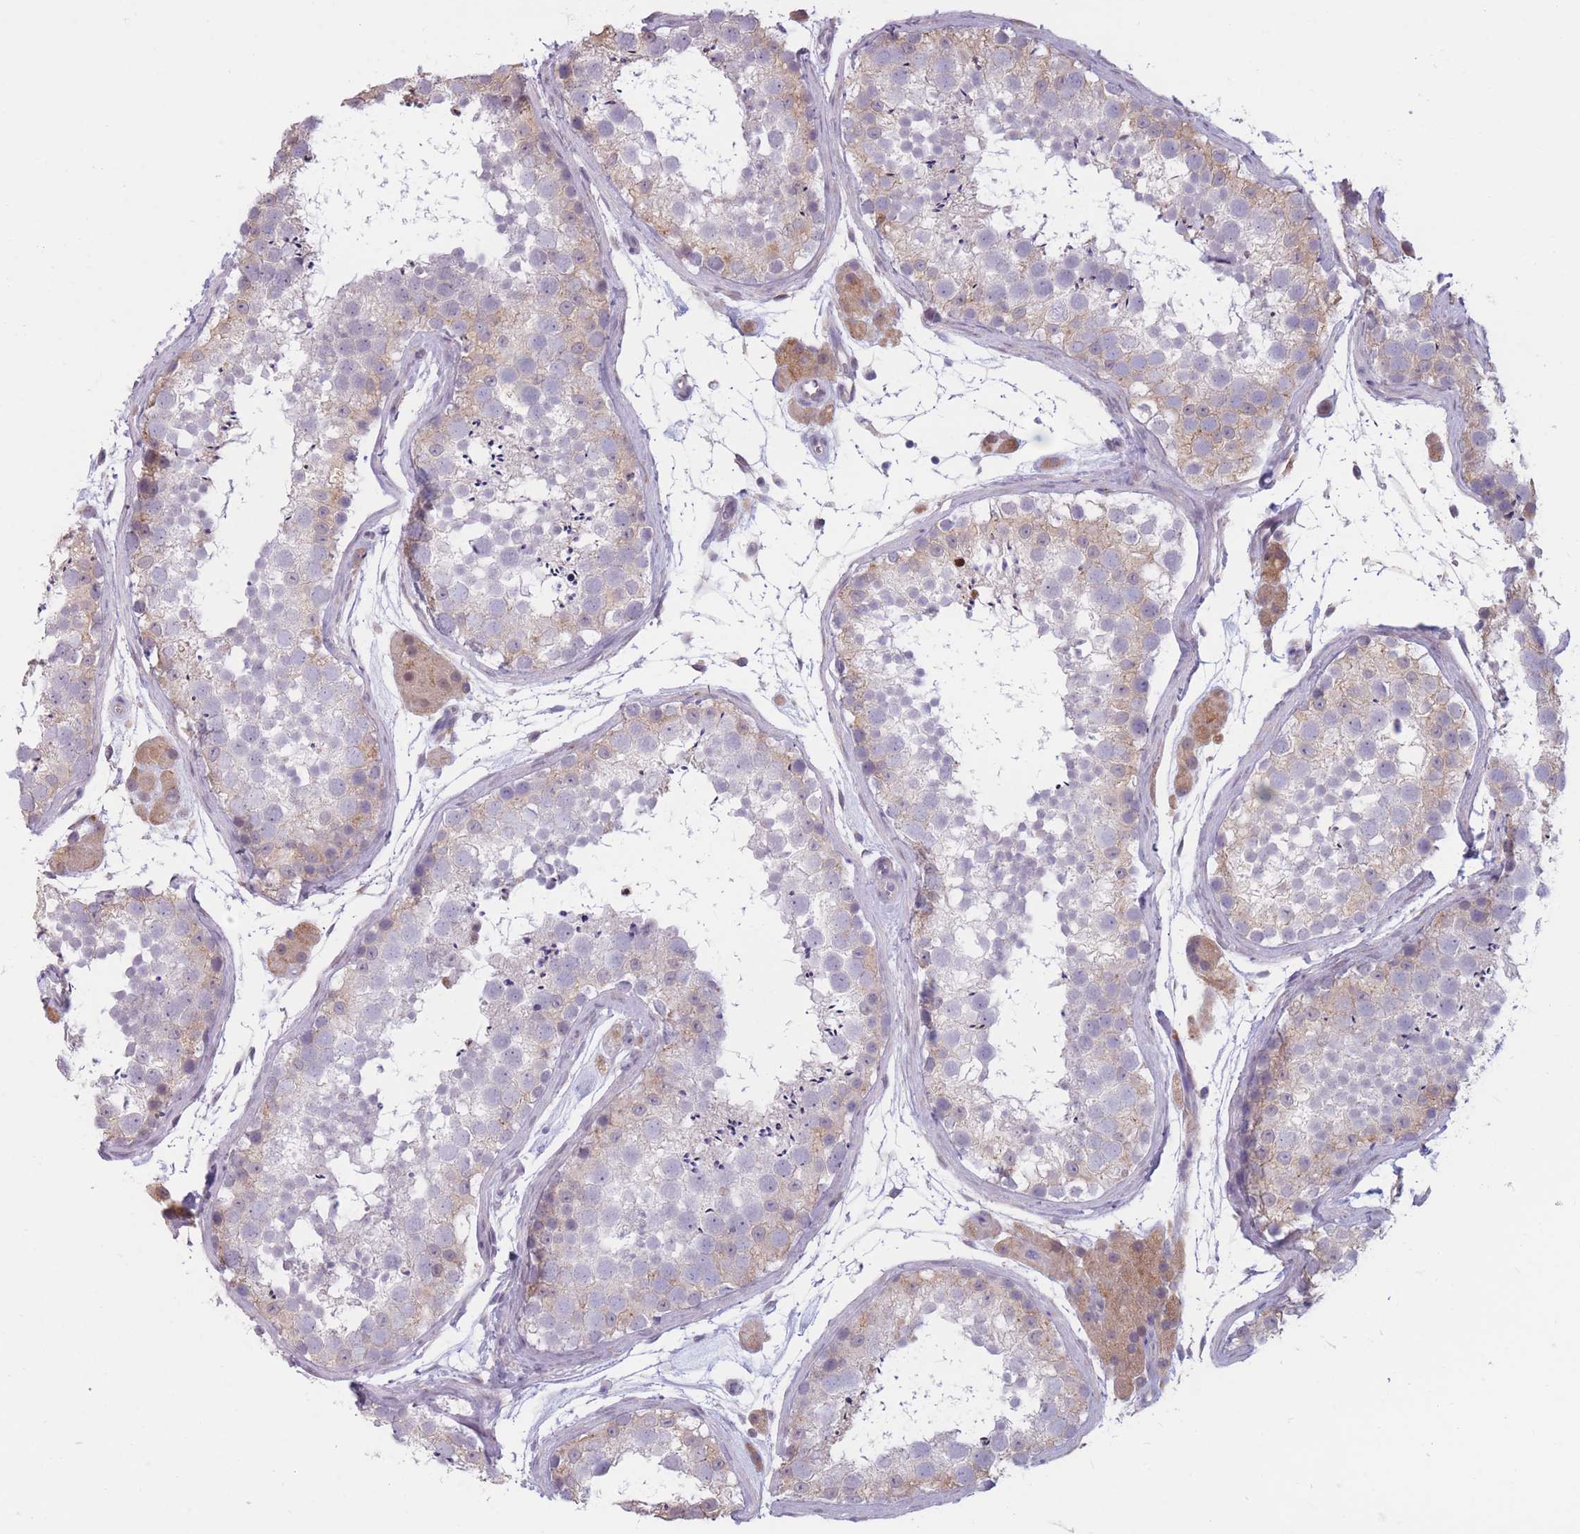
{"staining": {"intensity": "weak", "quantity": "<25%", "location": "cytoplasmic/membranous"}, "tissue": "testis", "cell_type": "Cells in seminiferous ducts", "image_type": "normal", "snomed": [{"axis": "morphology", "description": "Normal tissue, NOS"}, {"axis": "topography", "description": "Testis"}], "caption": "Immunohistochemistry (IHC) histopathology image of normal testis: human testis stained with DAB (3,3'-diaminobenzidine) exhibits no significant protein staining in cells in seminiferous ducts.", "gene": "COL27A1", "patient": {"sex": "male", "age": 41}}